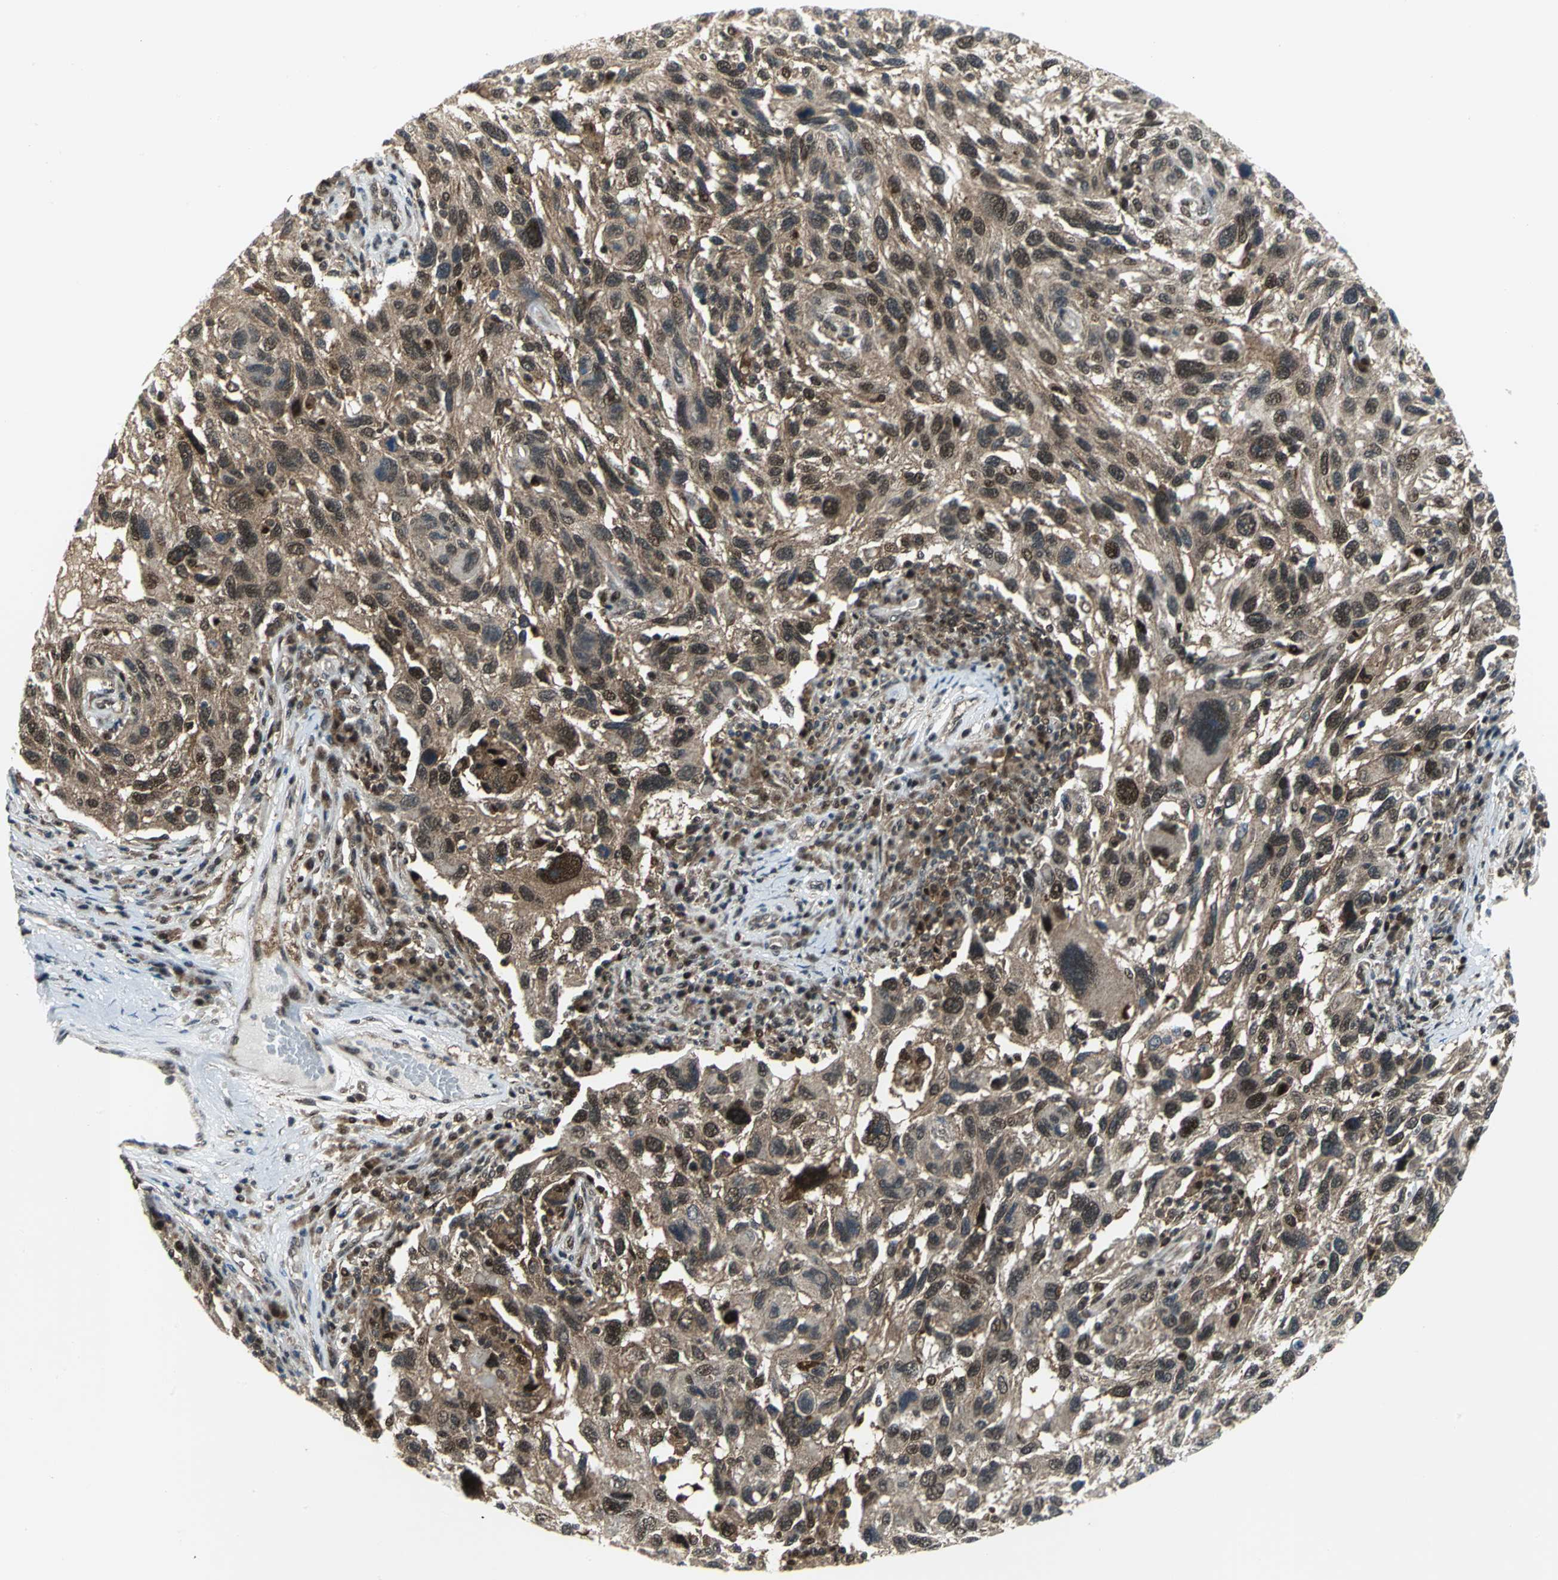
{"staining": {"intensity": "moderate", "quantity": "25%-75%", "location": "cytoplasmic/membranous,nuclear"}, "tissue": "melanoma", "cell_type": "Tumor cells", "image_type": "cancer", "snomed": [{"axis": "morphology", "description": "Malignant melanoma, NOS"}, {"axis": "topography", "description": "Skin"}], "caption": "An image of human malignant melanoma stained for a protein displays moderate cytoplasmic/membranous and nuclear brown staining in tumor cells.", "gene": "PSMA4", "patient": {"sex": "male", "age": 53}}